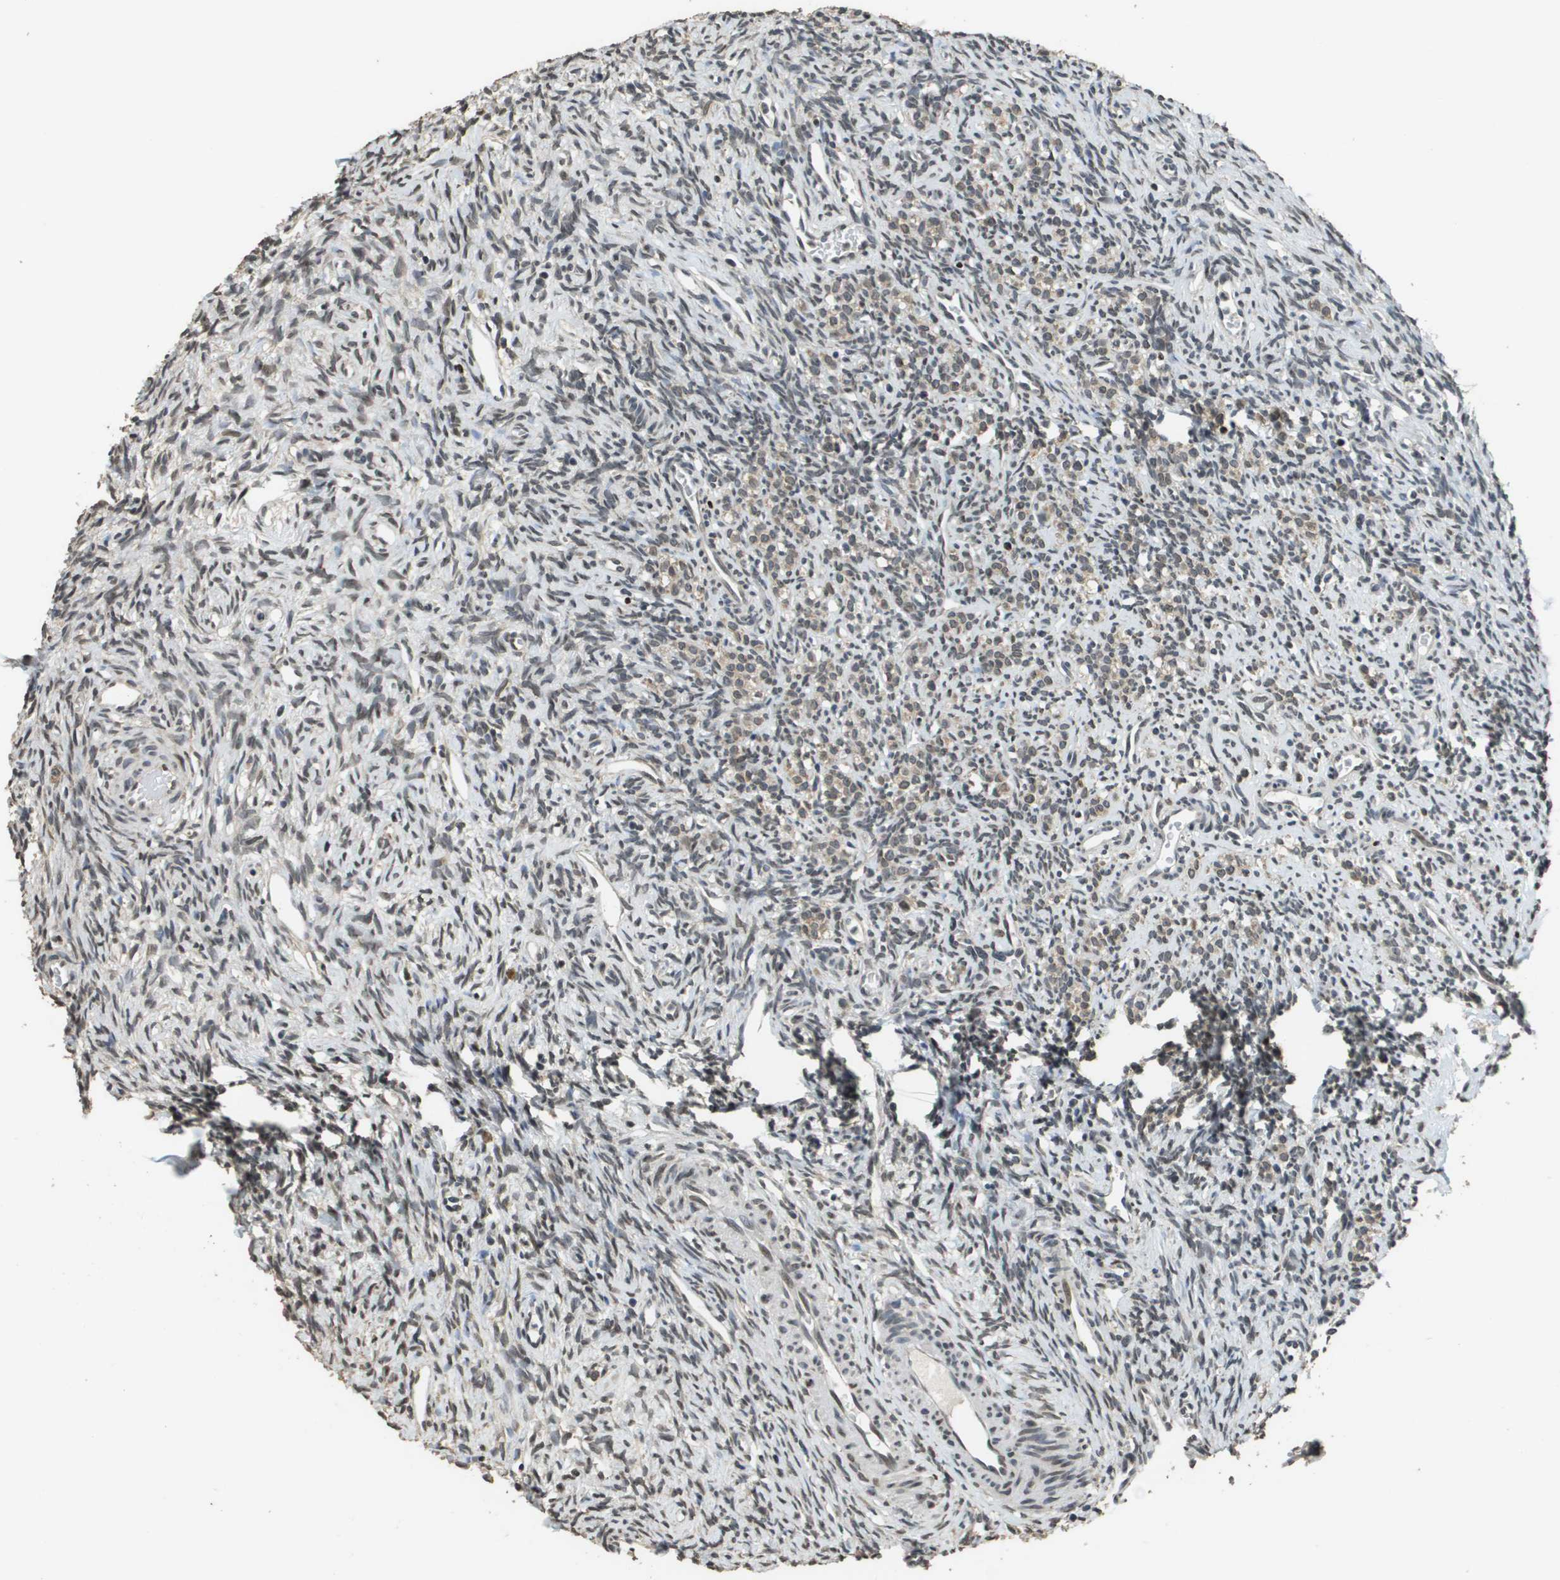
{"staining": {"intensity": "moderate", "quantity": "25%-75%", "location": "nuclear"}, "tissue": "ovary", "cell_type": "Ovarian stroma cells", "image_type": "normal", "snomed": [{"axis": "morphology", "description": "Normal tissue, NOS"}, {"axis": "topography", "description": "Ovary"}], "caption": "A brown stain highlights moderate nuclear staining of a protein in ovarian stroma cells of benign ovary.", "gene": "FANCC", "patient": {"sex": "female", "age": 33}}